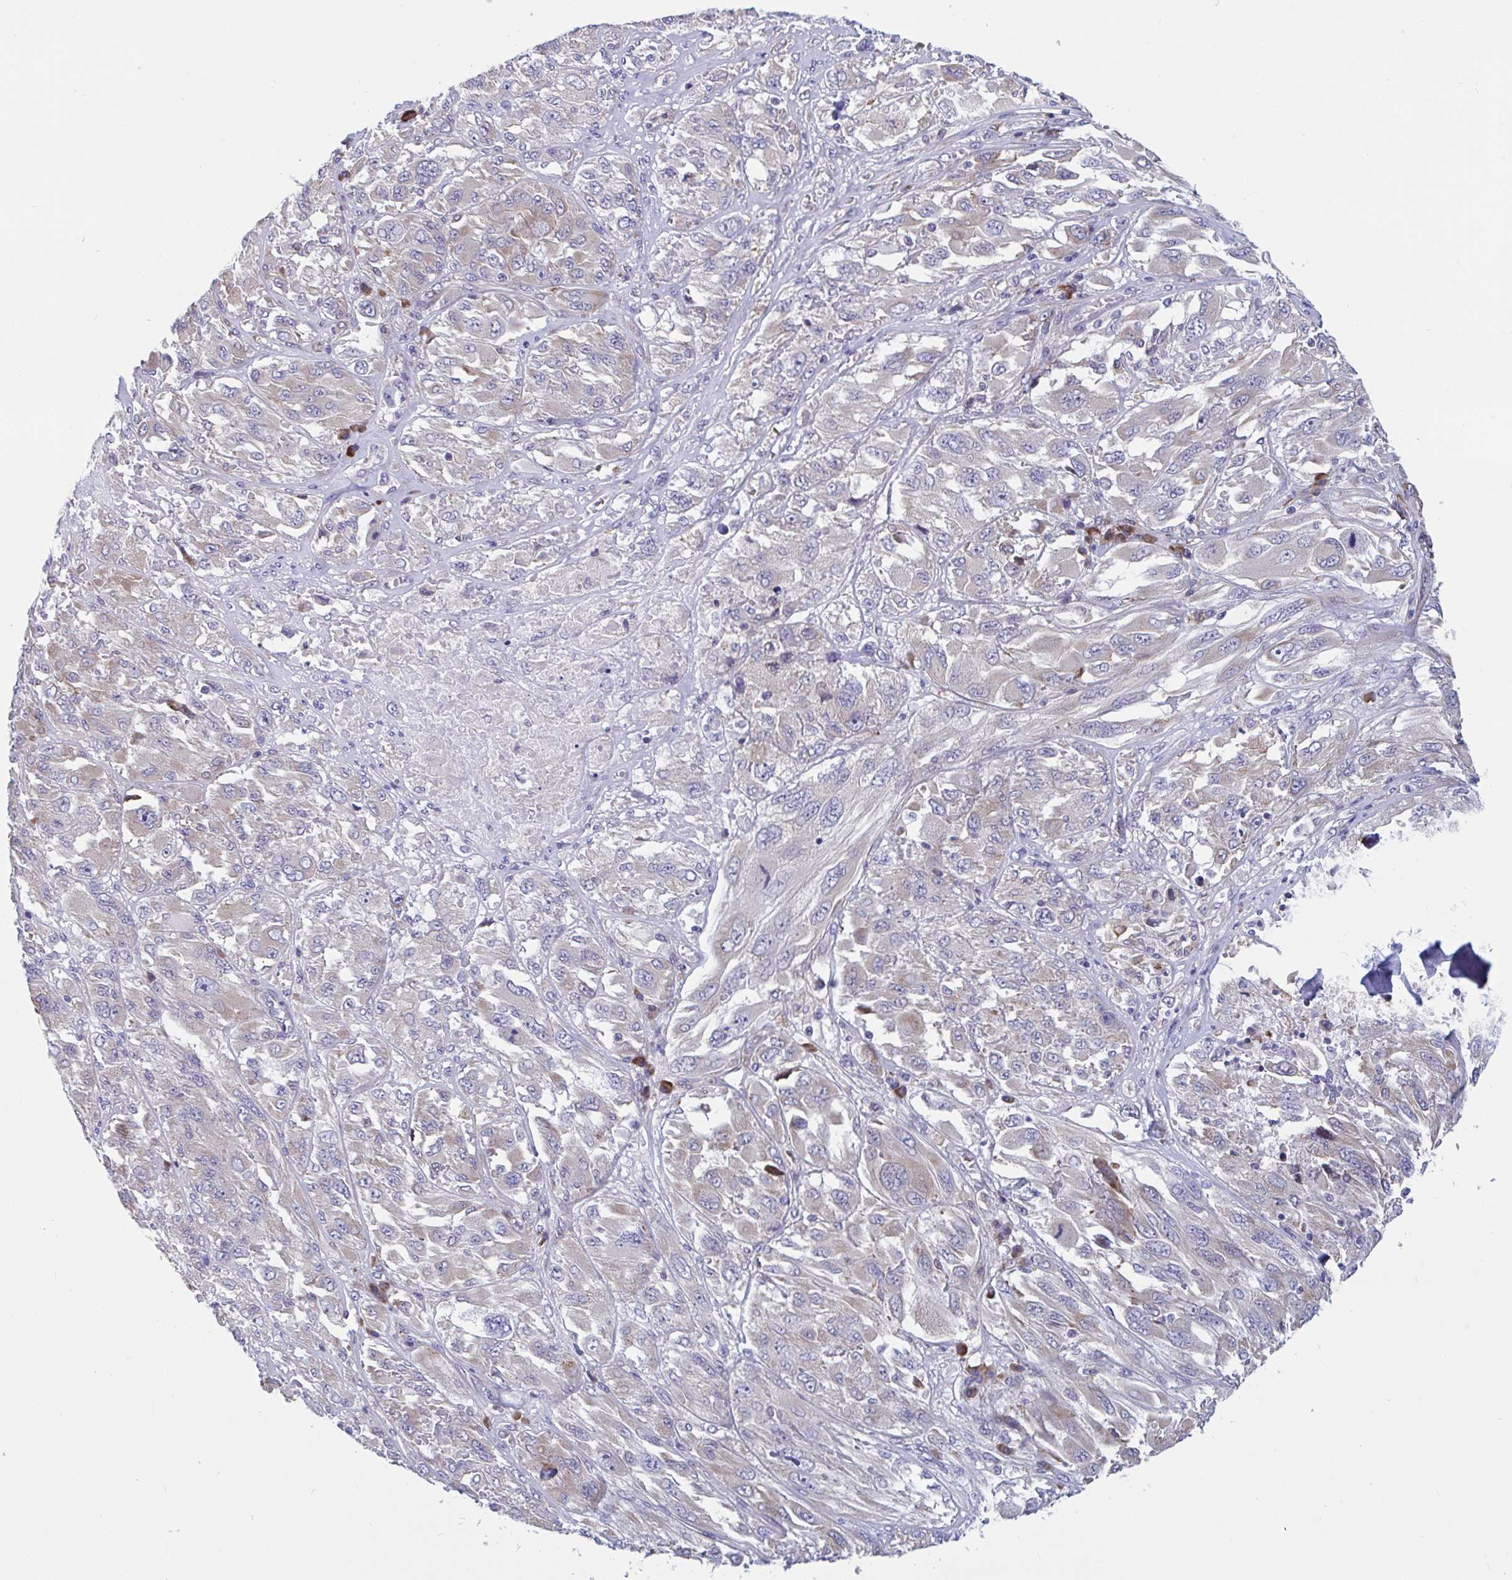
{"staining": {"intensity": "weak", "quantity": "<25%", "location": "cytoplasmic/membranous"}, "tissue": "melanoma", "cell_type": "Tumor cells", "image_type": "cancer", "snomed": [{"axis": "morphology", "description": "Malignant melanoma, NOS"}, {"axis": "topography", "description": "Skin"}], "caption": "High power microscopy histopathology image of an immunohistochemistry photomicrograph of melanoma, revealing no significant staining in tumor cells.", "gene": "WBP1", "patient": {"sex": "female", "age": 91}}